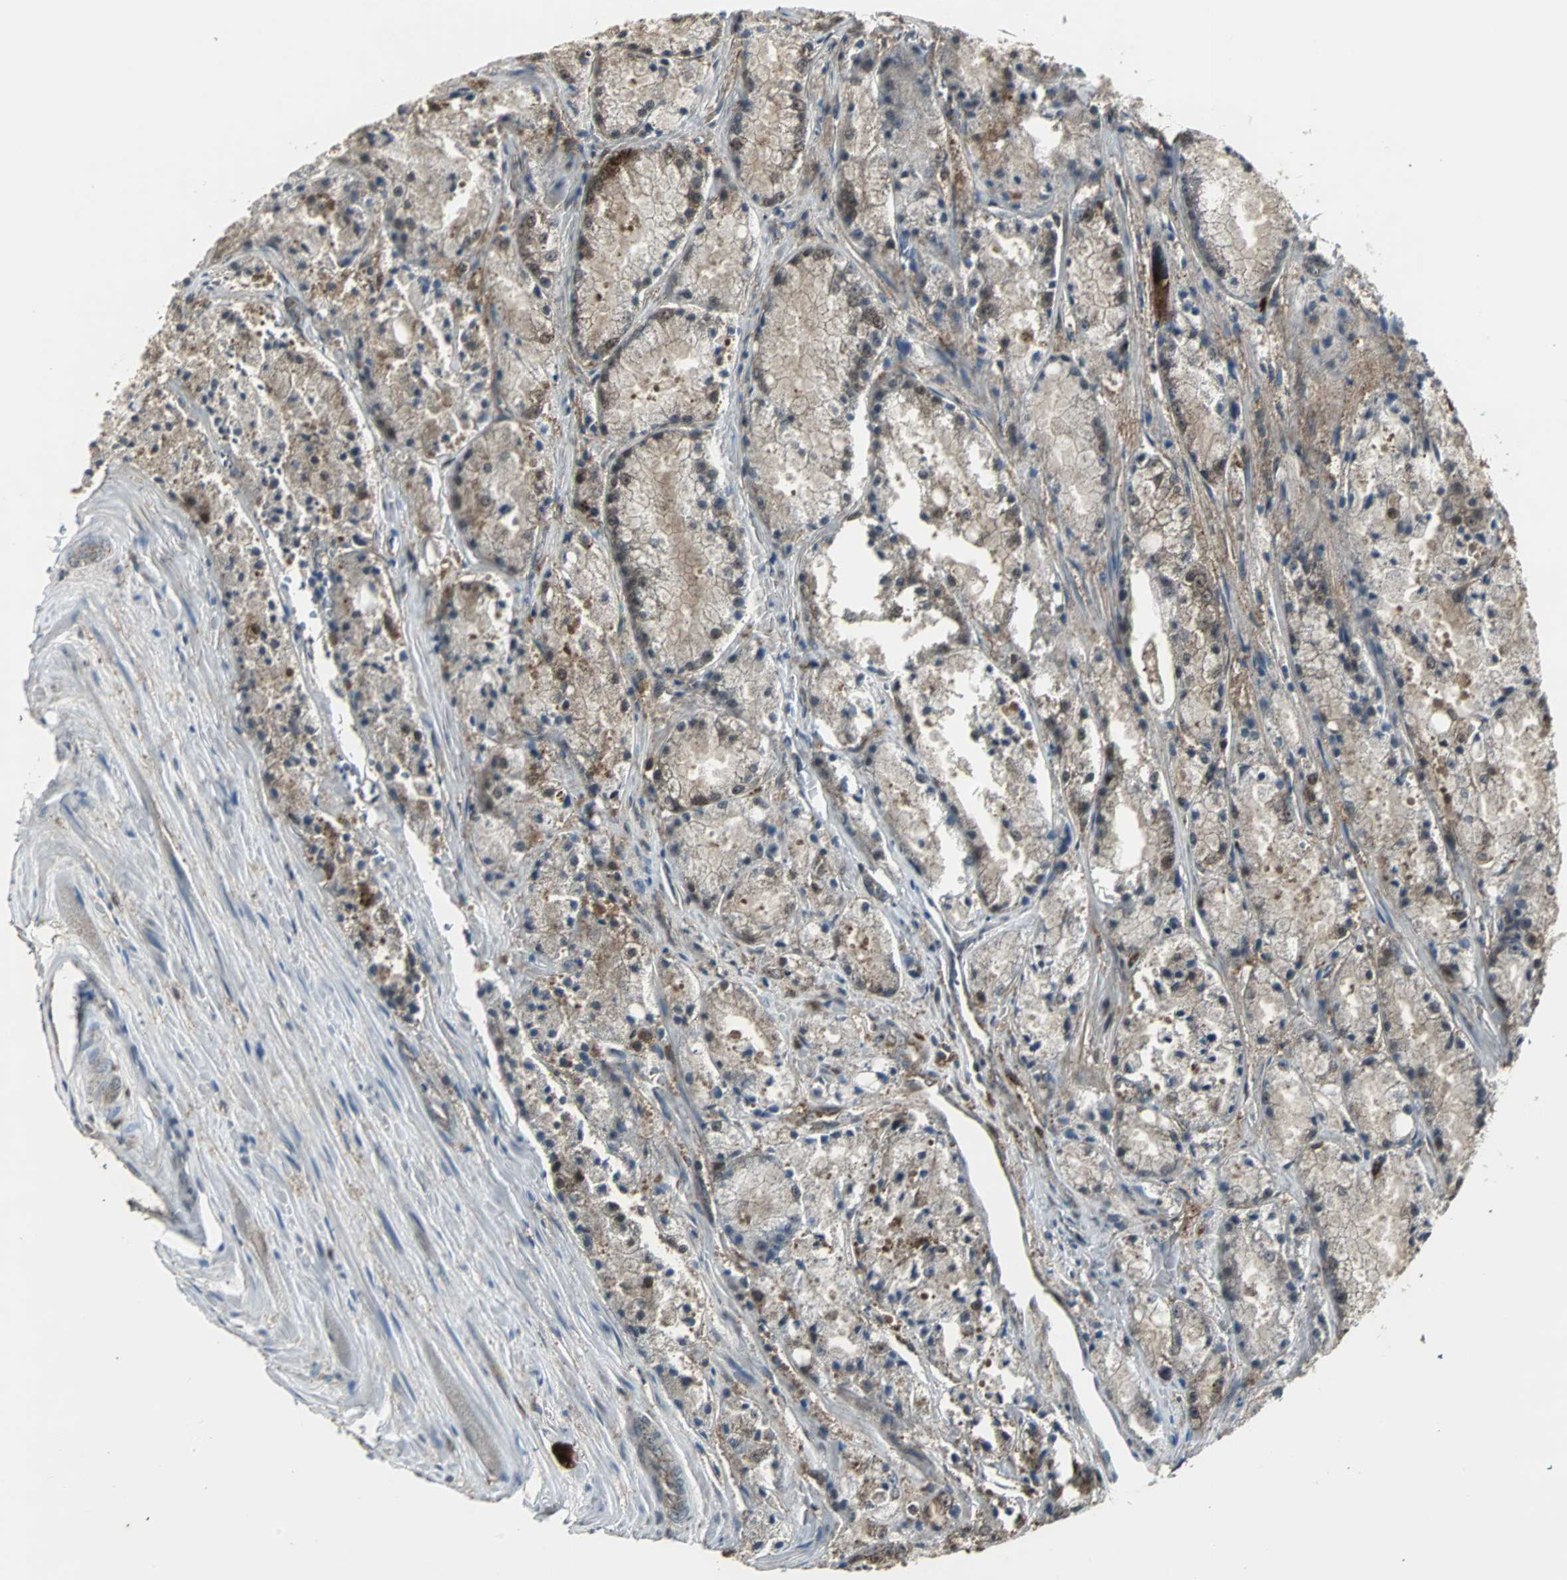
{"staining": {"intensity": "weak", "quantity": ">75%", "location": "cytoplasmic/membranous,nuclear"}, "tissue": "prostate cancer", "cell_type": "Tumor cells", "image_type": "cancer", "snomed": [{"axis": "morphology", "description": "Adenocarcinoma, Low grade"}, {"axis": "topography", "description": "Prostate"}], "caption": "The immunohistochemical stain labels weak cytoplasmic/membranous and nuclear expression in tumor cells of prostate low-grade adenocarcinoma tissue.", "gene": "PLIN3", "patient": {"sex": "male", "age": 64}}